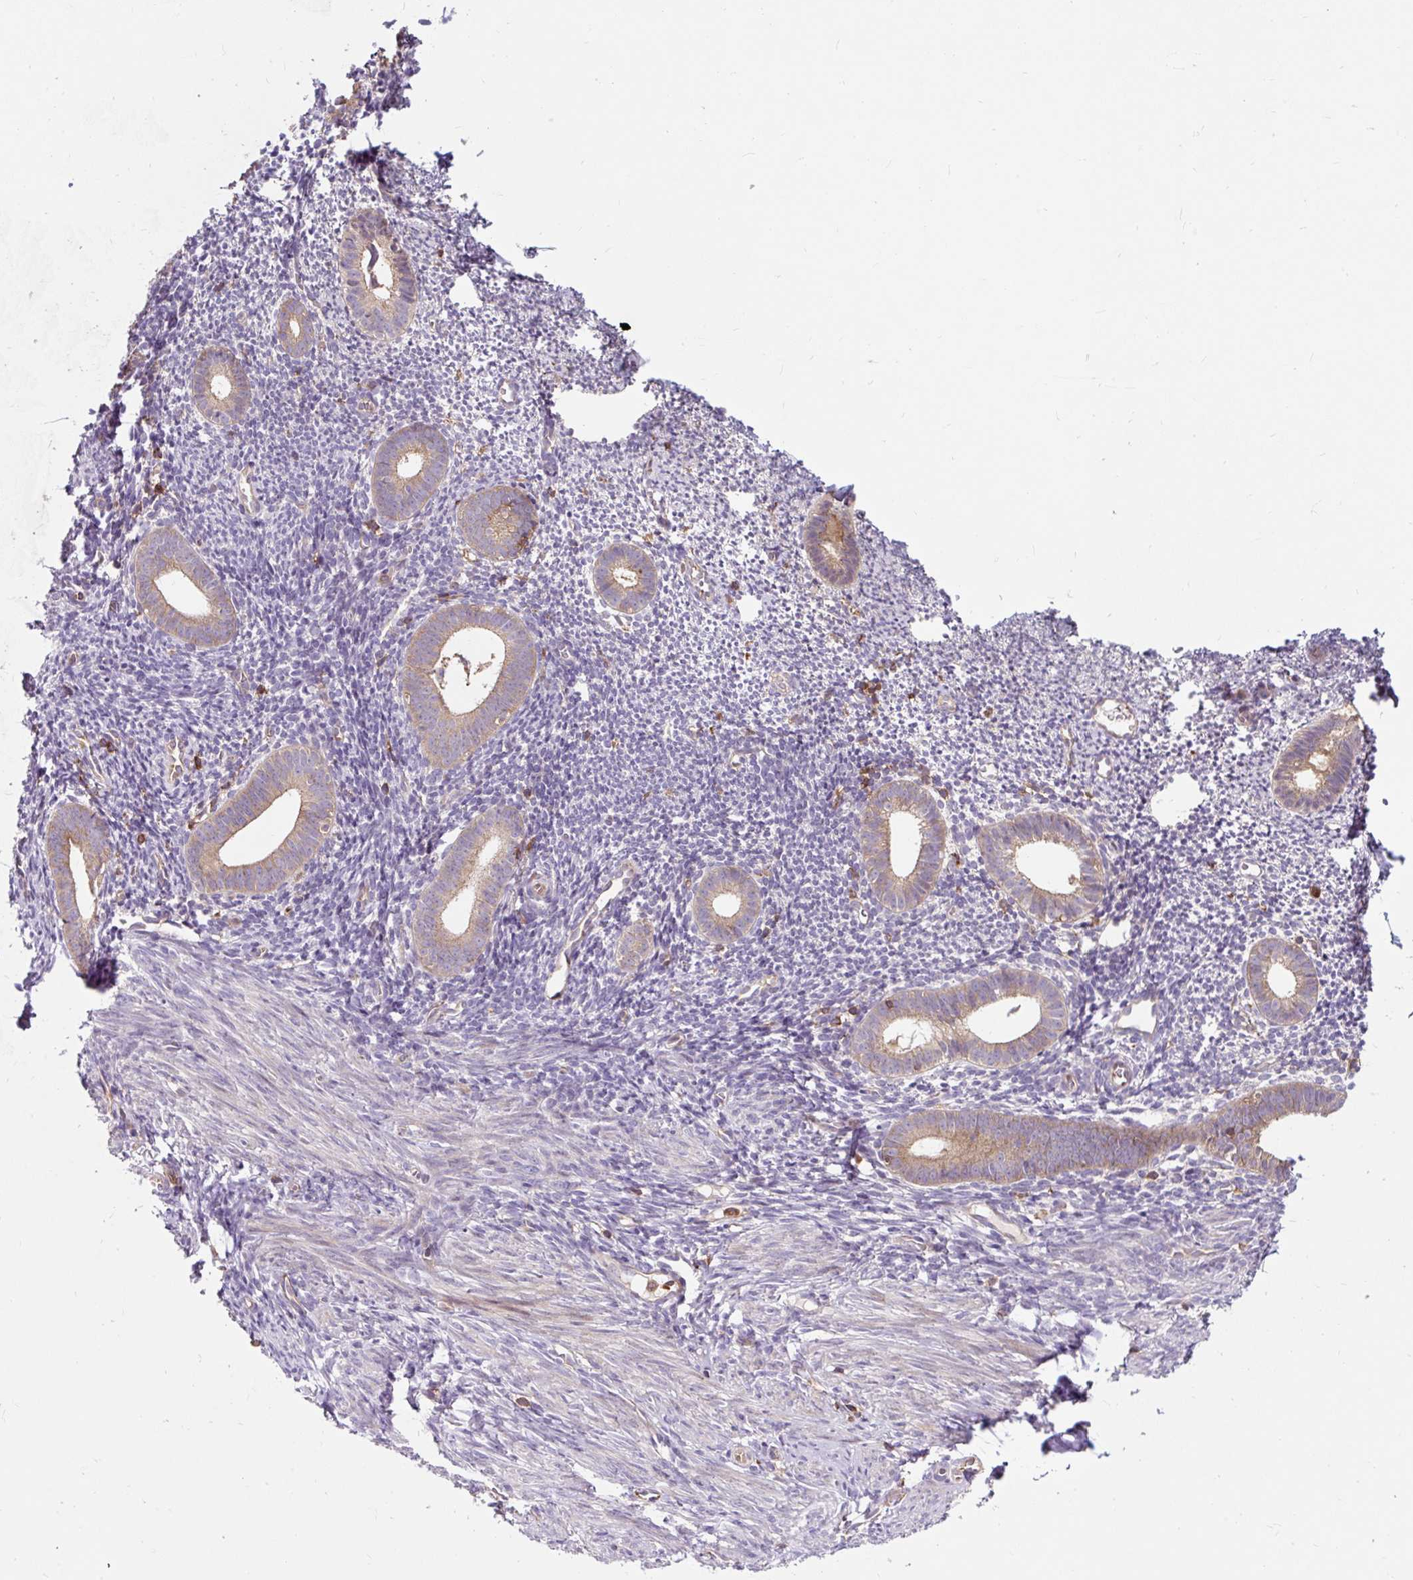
{"staining": {"intensity": "negative", "quantity": "none", "location": "none"}, "tissue": "endometrium", "cell_type": "Cells in endometrial stroma", "image_type": "normal", "snomed": [{"axis": "morphology", "description": "Normal tissue, NOS"}, {"axis": "topography", "description": "Endometrium"}], "caption": "High magnification brightfield microscopy of normal endometrium stained with DAB (3,3'-diaminobenzidine) (brown) and counterstained with hematoxylin (blue): cells in endometrial stroma show no significant positivity. Nuclei are stained in blue.", "gene": "CISD3", "patient": {"sex": "female", "age": 39}}